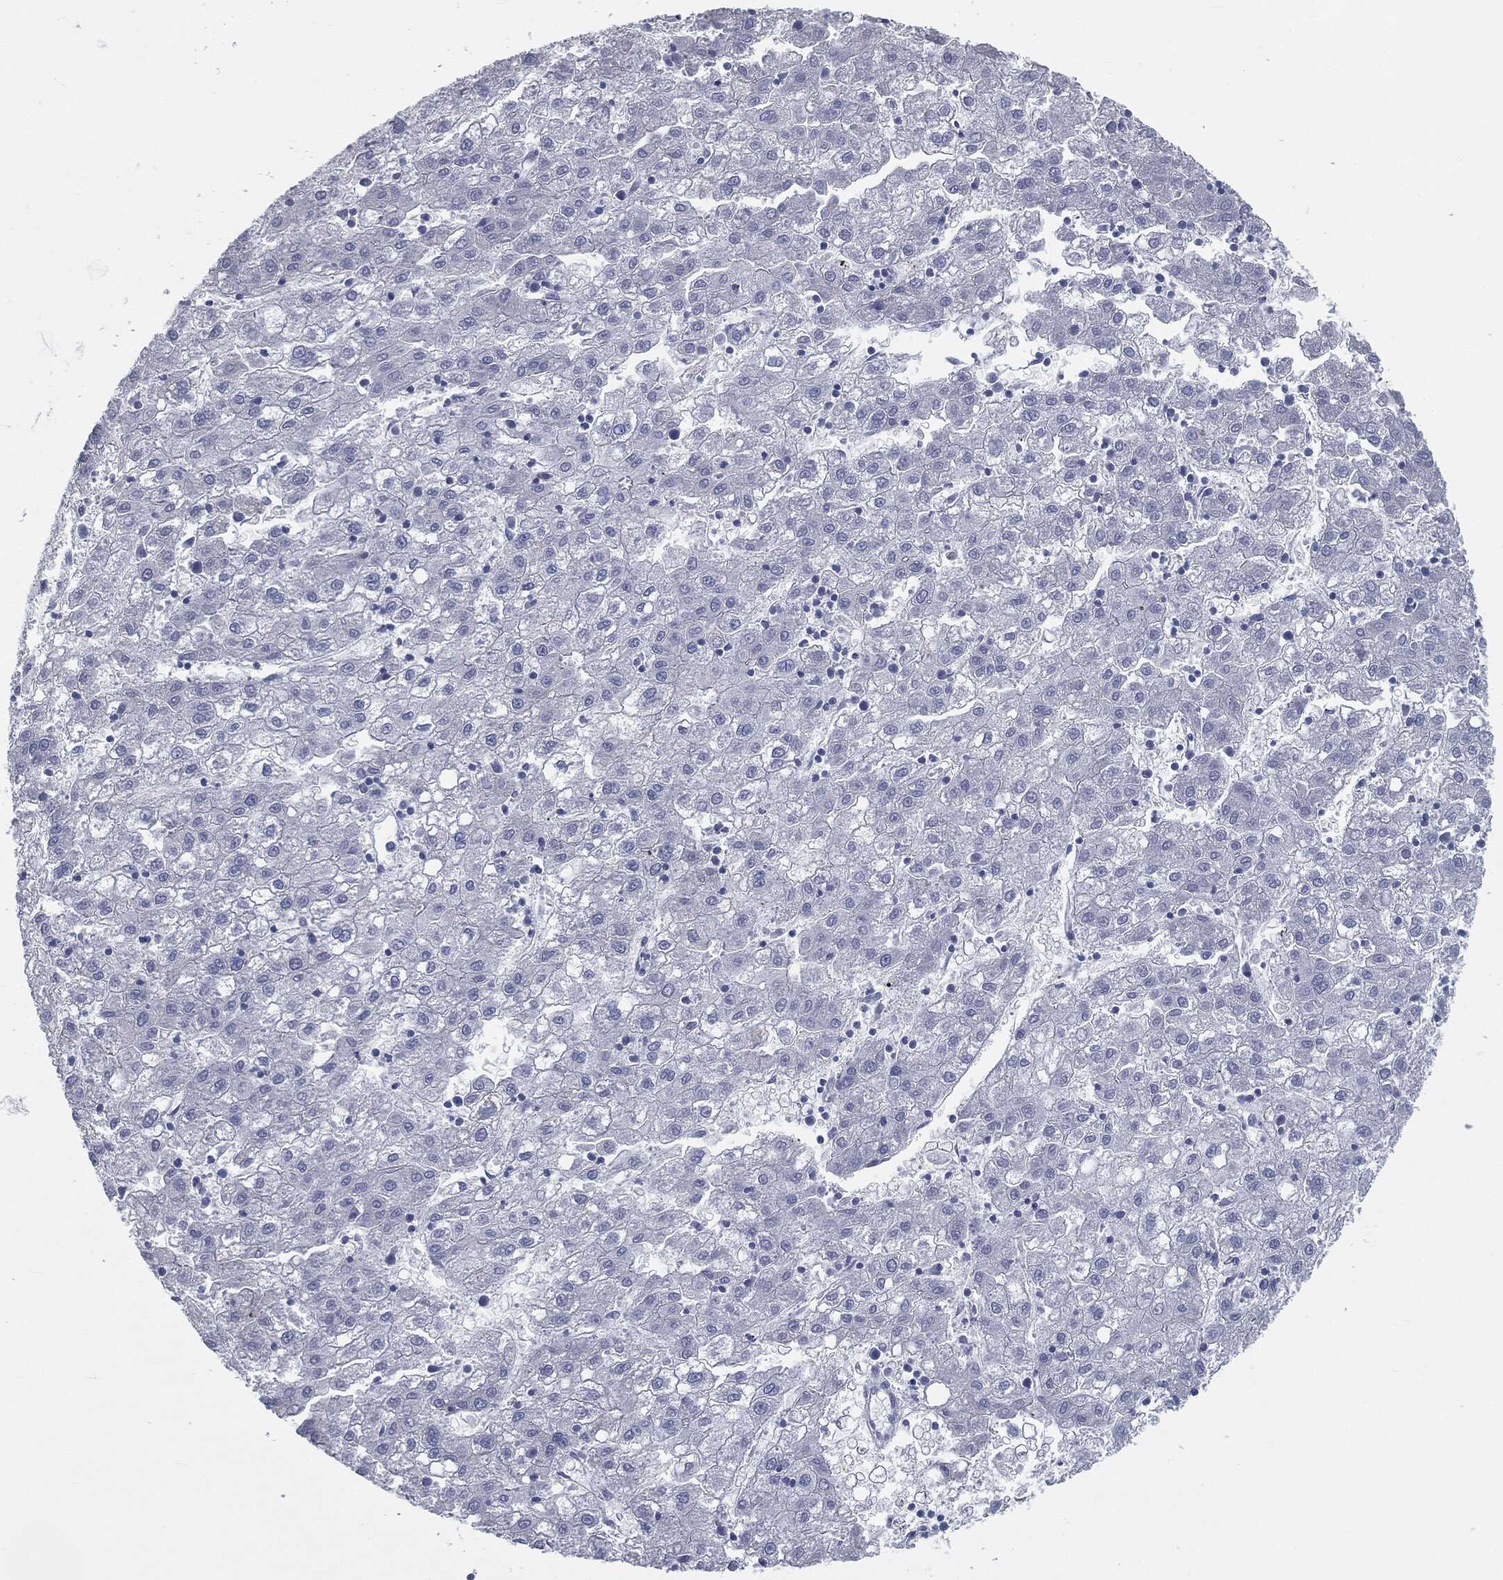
{"staining": {"intensity": "negative", "quantity": "none", "location": "none"}, "tissue": "liver cancer", "cell_type": "Tumor cells", "image_type": "cancer", "snomed": [{"axis": "morphology", "description": "Carcinoma, Hepatocellular, NOS"}, {"axis": "topography", "description": "Liver"}], "caption": "This is a micrograph of immunohistochemistry (IHC) staining of liver hepatocellular carcinoma, which shows no expression in tumor cells. The staining was performed using DAB to visualize the protein expression in brown, while the nuclei were stained in blue with hematoxylin (Magnification: 20x).", "gene": "CAV3", "patient": {"sex": "male", "age": 72}}